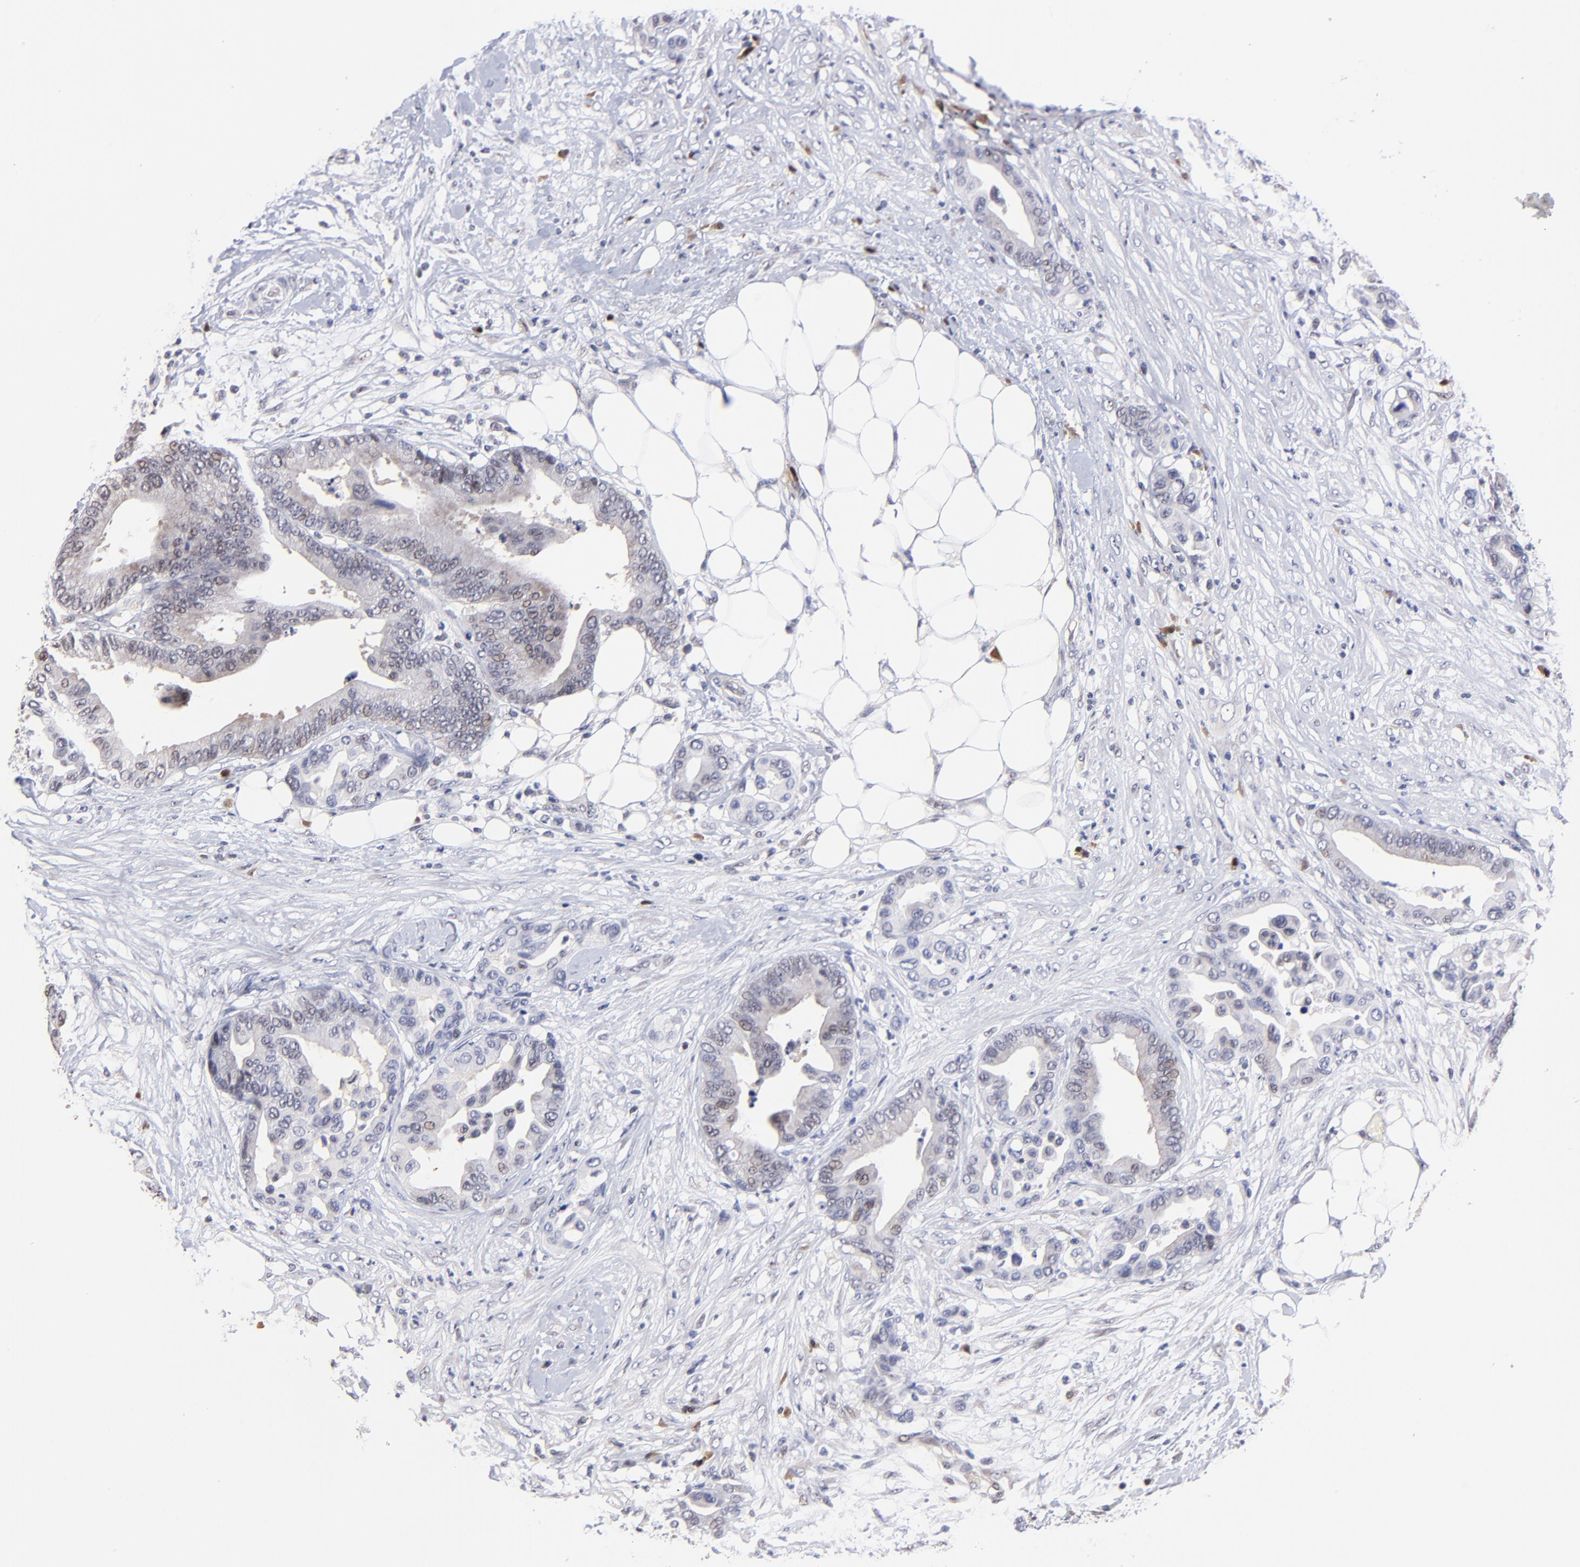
{"staining": {"intensity": "weak", "quantity": "25%-75%", "location": "cytoplasmic/membranous"}, "tissue": "colorectal cancer", "cell_type": "Tumor cells", "image_type": "cancer", "snomed": [{"axis": "morphology", "description": "Adenocarcinoma, NOS"}, {"axis": "topography", "description": "Colon"}], "caption": "A brown stain labels weak cytoplasmic/membranous staining of a protein in adenocarcinoma (colorectal) tumor cells.", "gene": "ZNF155", "patient": {"sex": "male", "age": 82}}